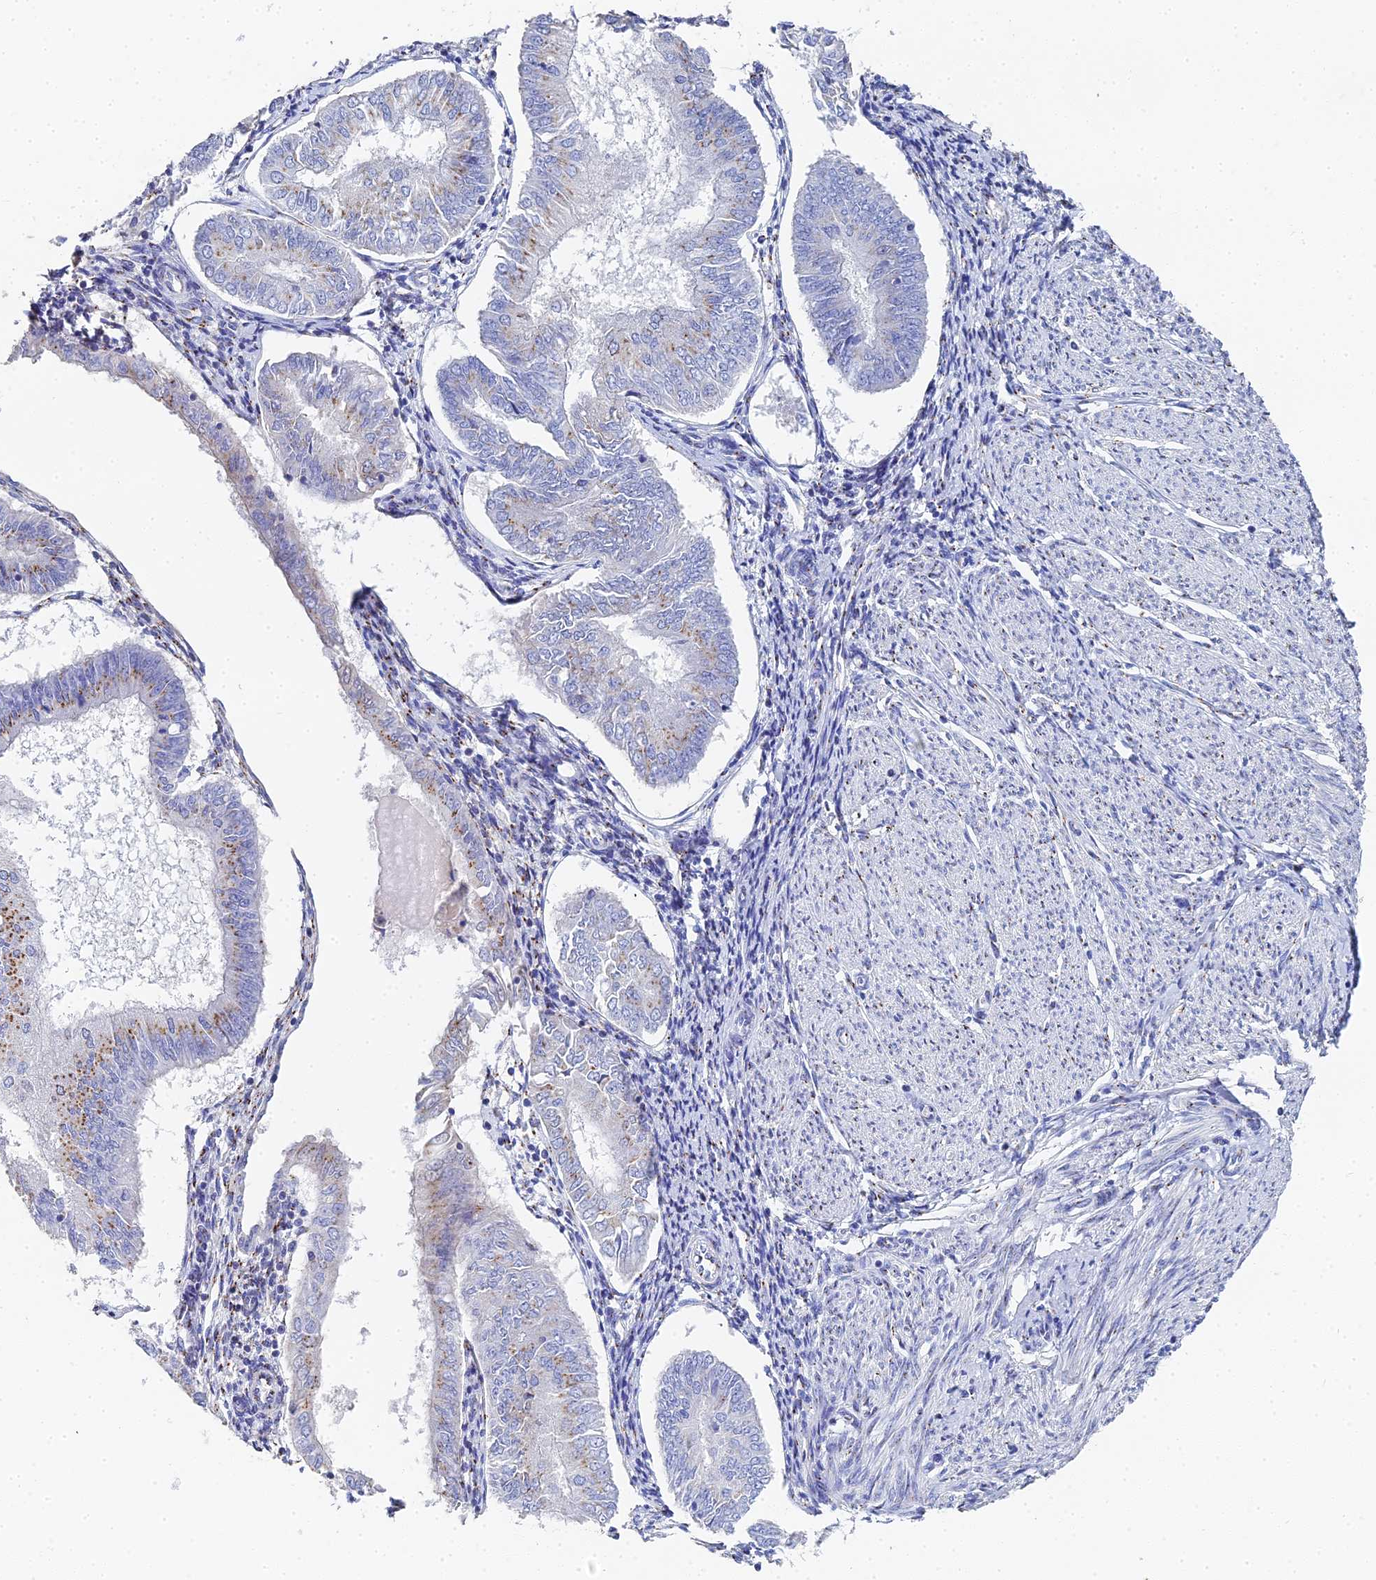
{"staining": {"intensity": "moderate", "quantity": "25%-75%", "location": "cytoplasmic/membranous"}, "tissue": "endometrial cancer", "cell_type": "Tumor cells", "image_type": "cancer", "snomed": [{"axis": "morphology", "description": "Adenocarcinoma, NOS"}, {"axis": "topography", "description": "Endometrium"}], "caption": "High-power microscopy captured an IHC histopathology image of adenocarcinoma (endometrial), revealing moderate cytoplasmic/membranous staining in about 25%-75% of tumor cells. (IHC, brightfield microscopy, high magnification).", "gene": "ENSG00000268674", "patient": {"sex": "female", "age": 58}}